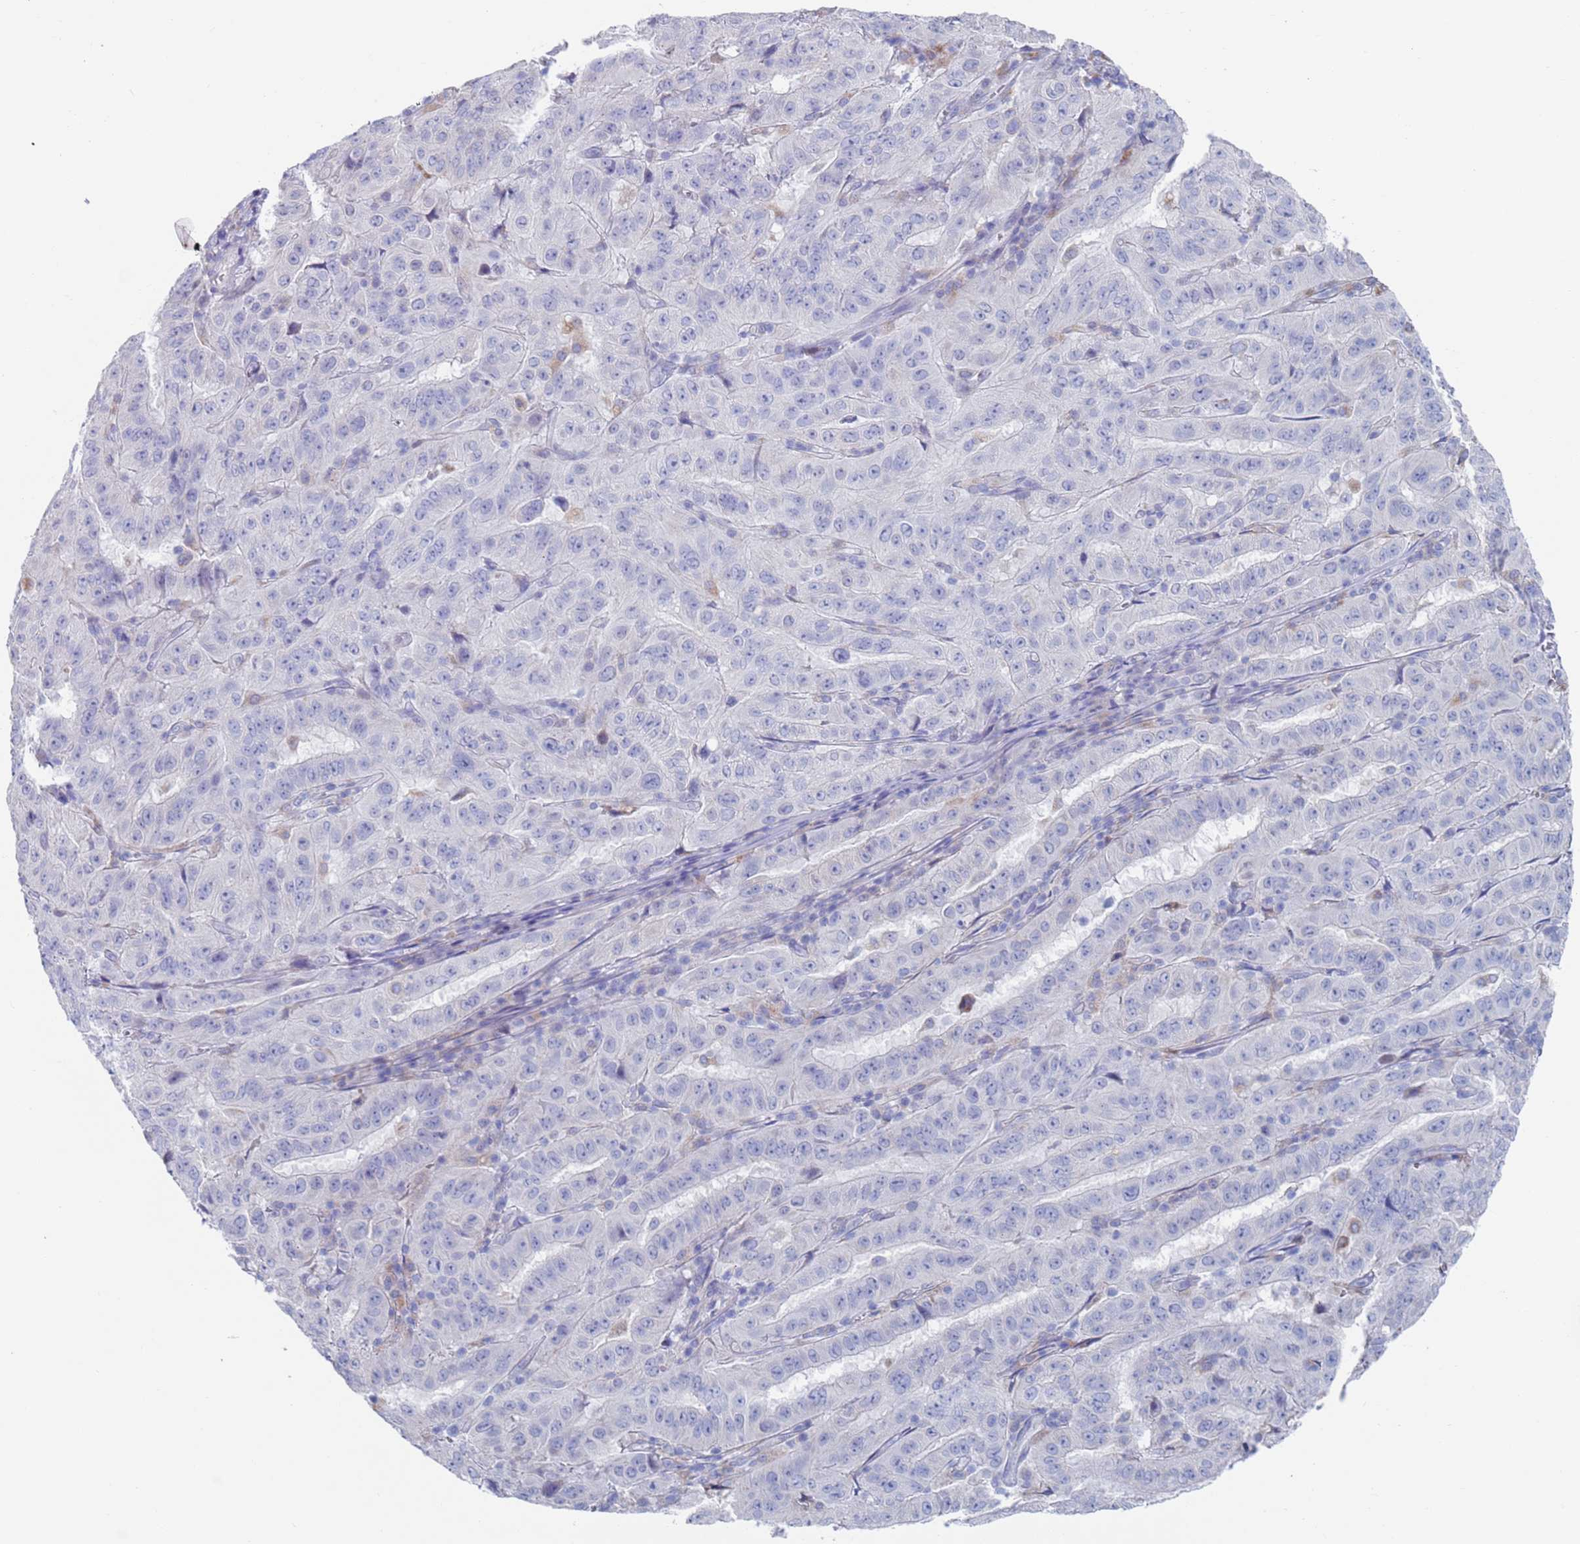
{"staining": {"intensity": "negative", "quantity": "none", "location": "none"}, "tissue": "pancreatic cancer", "cell_type": "Tumor cells", "image_type": "cancer", "snomed": [{"axis": "morphology", "description": "Adenocarcinoma, NOS"}, {"axis": "topography", "description": "Pancreas"}], "caption": "IHC photomicrograph of pancreatic cancer stained for a protein (brown), which displays no positivity in tumor cells. (Stains: DAB immunohistochemistry with hematoxylin counter stain, Microscopy: brightfield microscopy at high magnification).", "gene": "FUCA1", "patient": {"sex": "male", "age": 63}}